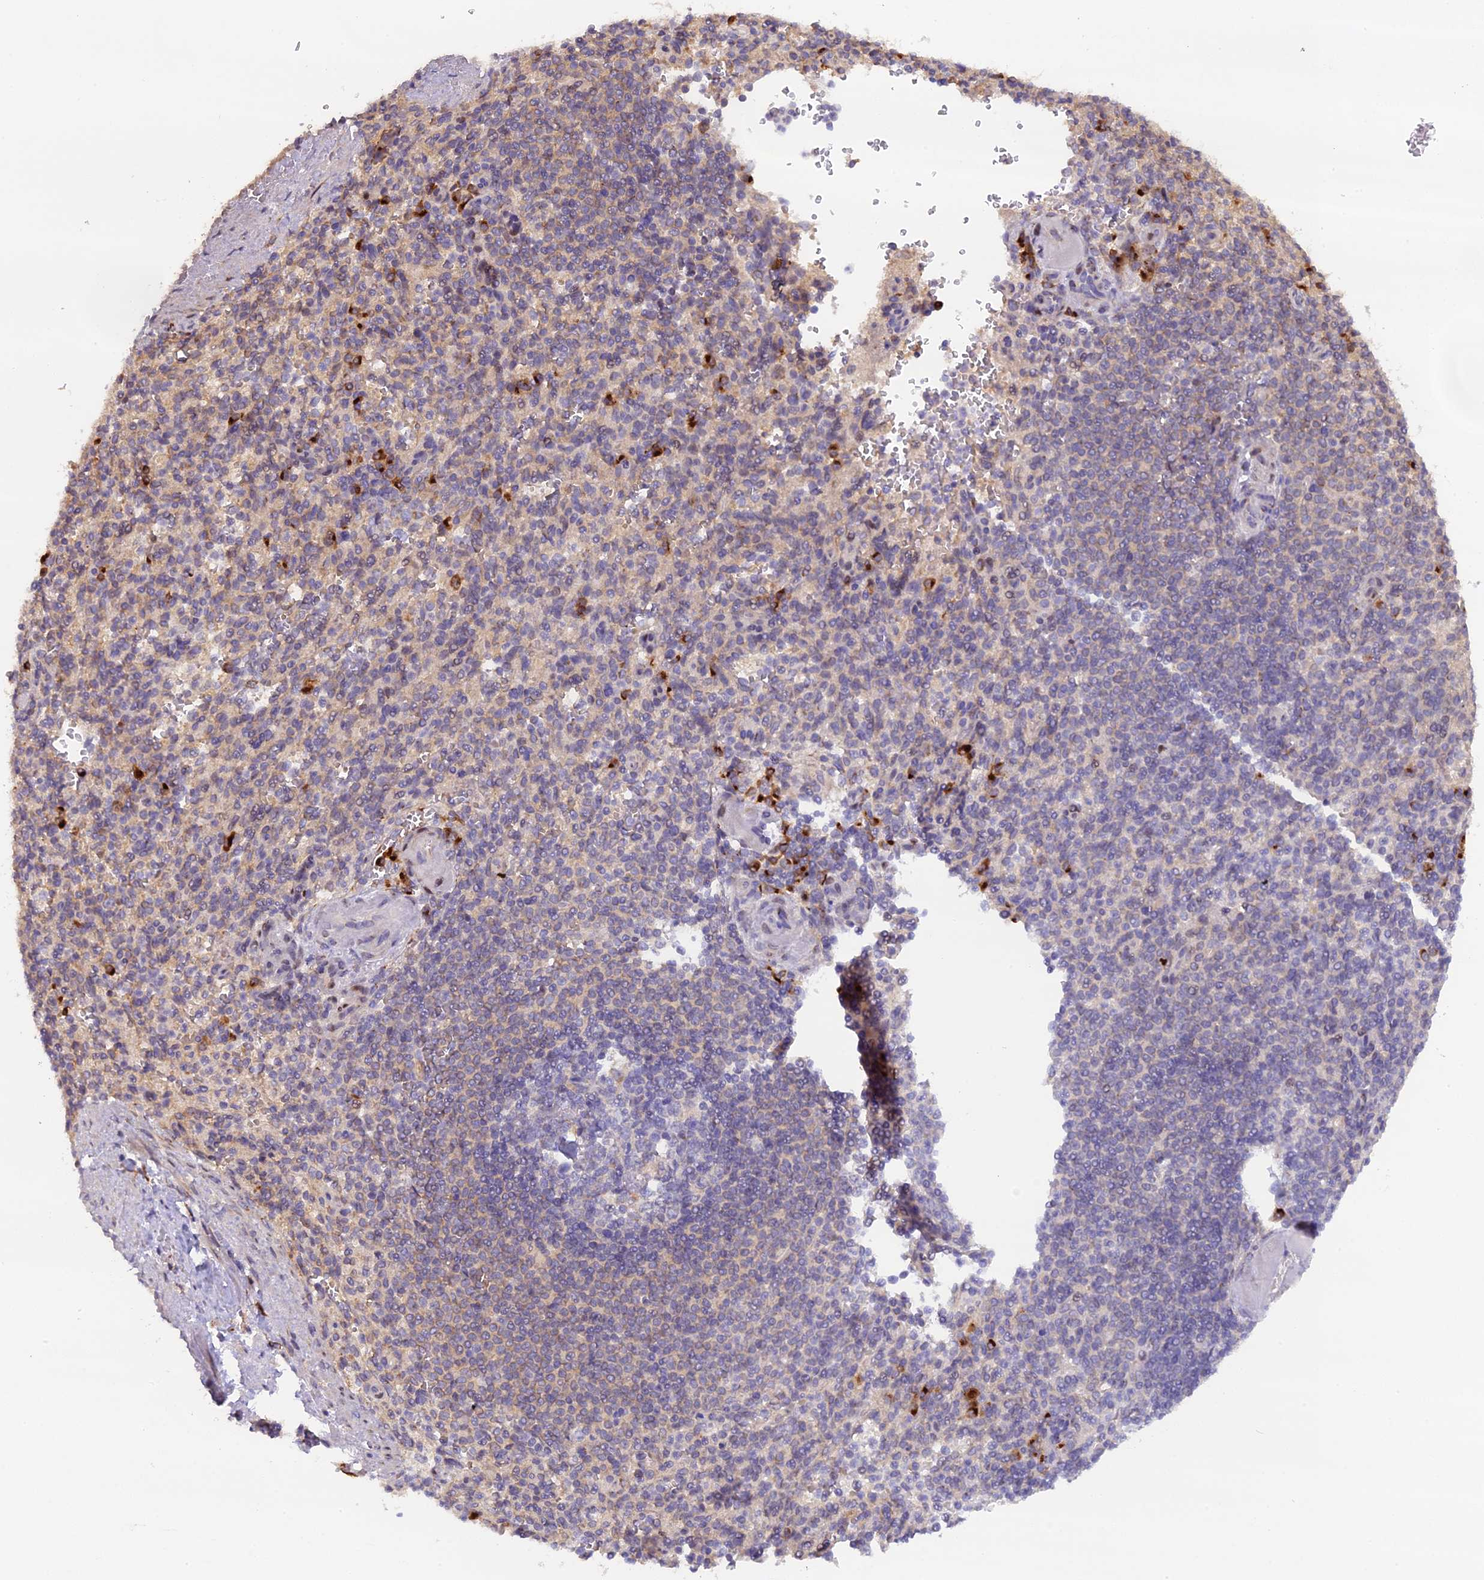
{"staining": {"intensity": "weak", "quantity": "25%-75%", "location": "cytoplasmic/membranous"}, "tissue": "spleen", "cell_type": "Cells in red pulp", "image_type": "normal", "snomed": [{"axis": "morphology", "description": "Normal tissue, NOS"}, {"axis": "topography", "description": "Spleen"}], "caption": "DAB immunohistochemical staining of normal human spleen exhibits weak cytoplasmic/membranous protein expression in approximately 25%-75% of cells in red pulp. (DAB = brown stain, brightfield microscopy at high magnification).", "gene": "SNX17", "patient": {"sex": "female", "age": 74}}